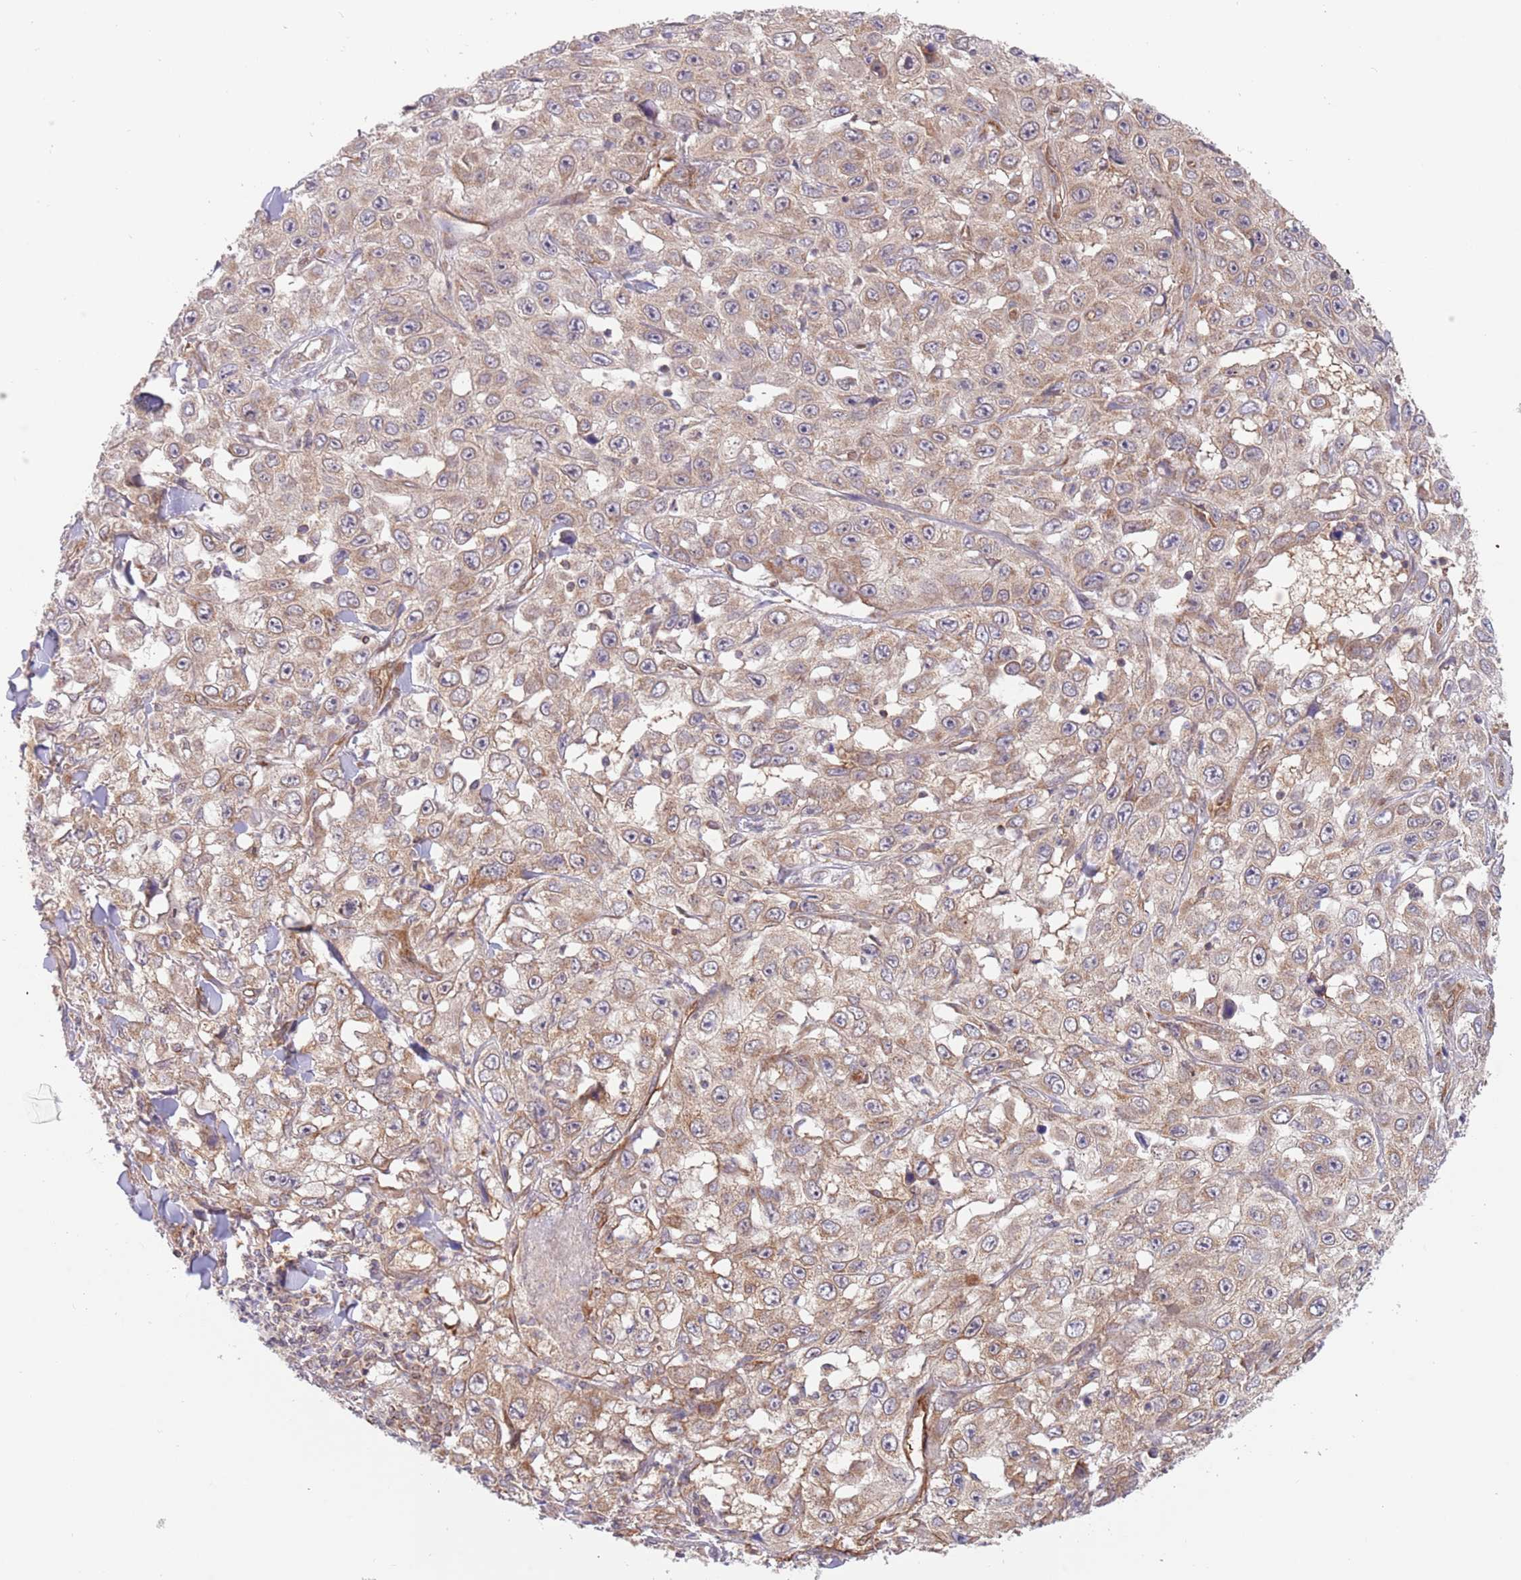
{"staining": {"intensity": "moderate", "quantity": "25%-75%", "location": "cytoplasmic/membranous"}, "tissue": "skin cancer", "cell_type": "Tumor cells", "image_type": "cancer", "snomed": [{"axis": "morphology", "description": "Squamous cell carcinoma, NOS"}, {"axis": "topography", "description": "Skin"}], "caption": "This is a micrograph of IHC staining of skin cancer, which shows moderate expression in the cytoplasmic/membranous of tumor cells.", "gene": "GUK1", "patient": {"sex": "male", "age": 82}}